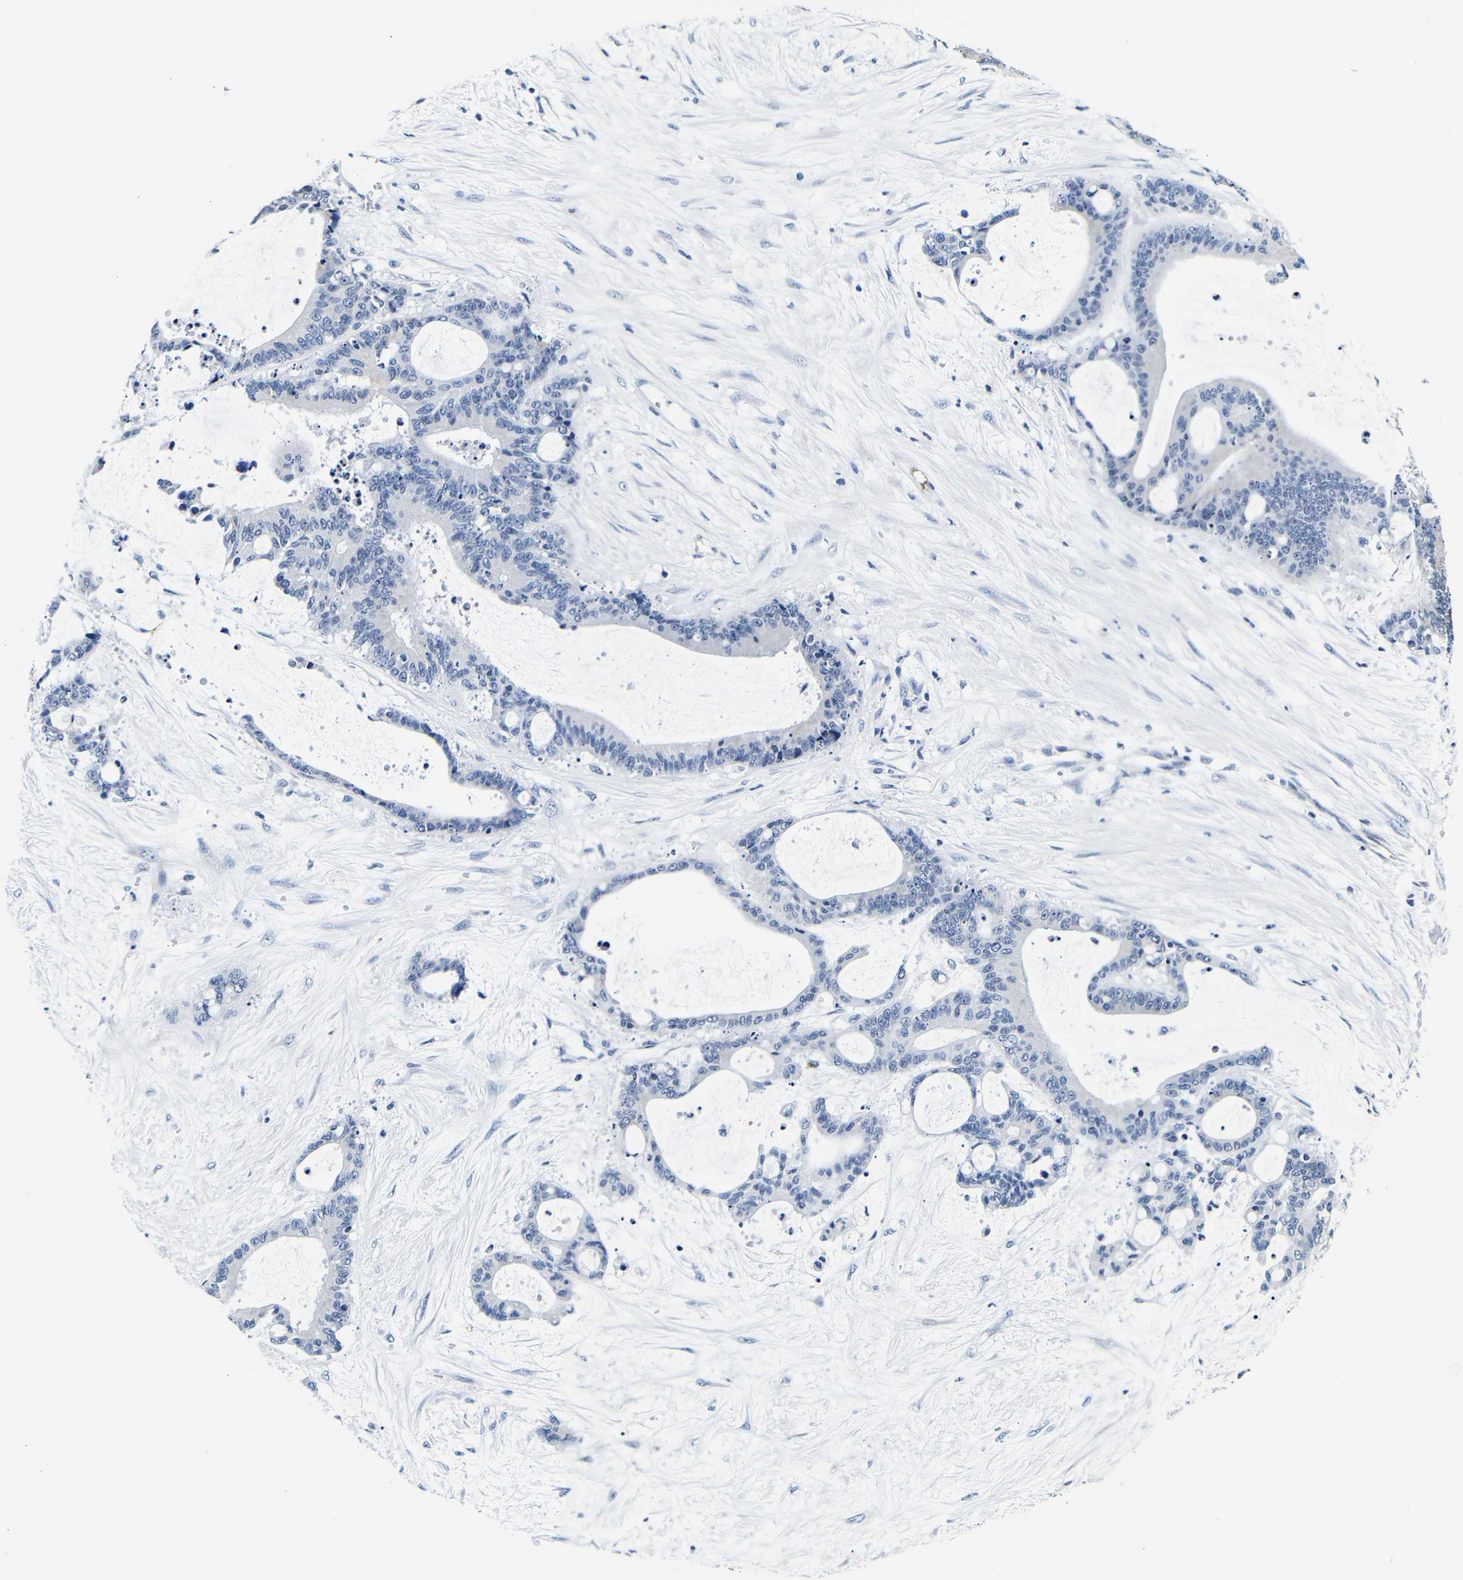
{"staining": {"intensity": "negative", "quantity": "none", "location": "none"}, "tissue": "liver cancer", "cell_type": "Tumor cells", "image_type": "cancer", "snomed": [{"axis": "morphology", "description": "Cholangiocarcinoma"}, {"axis": "topography", "description": "Liver"}], "caption": "DAB (3,3'-diaminobenzidine) immunohistochemical staining of human liver cancer (cholangiocarcinoma) displays no significant positivity in tumor cells.", "gene": "GP1BA", "patient": {"sex": "female", "age": 73}}